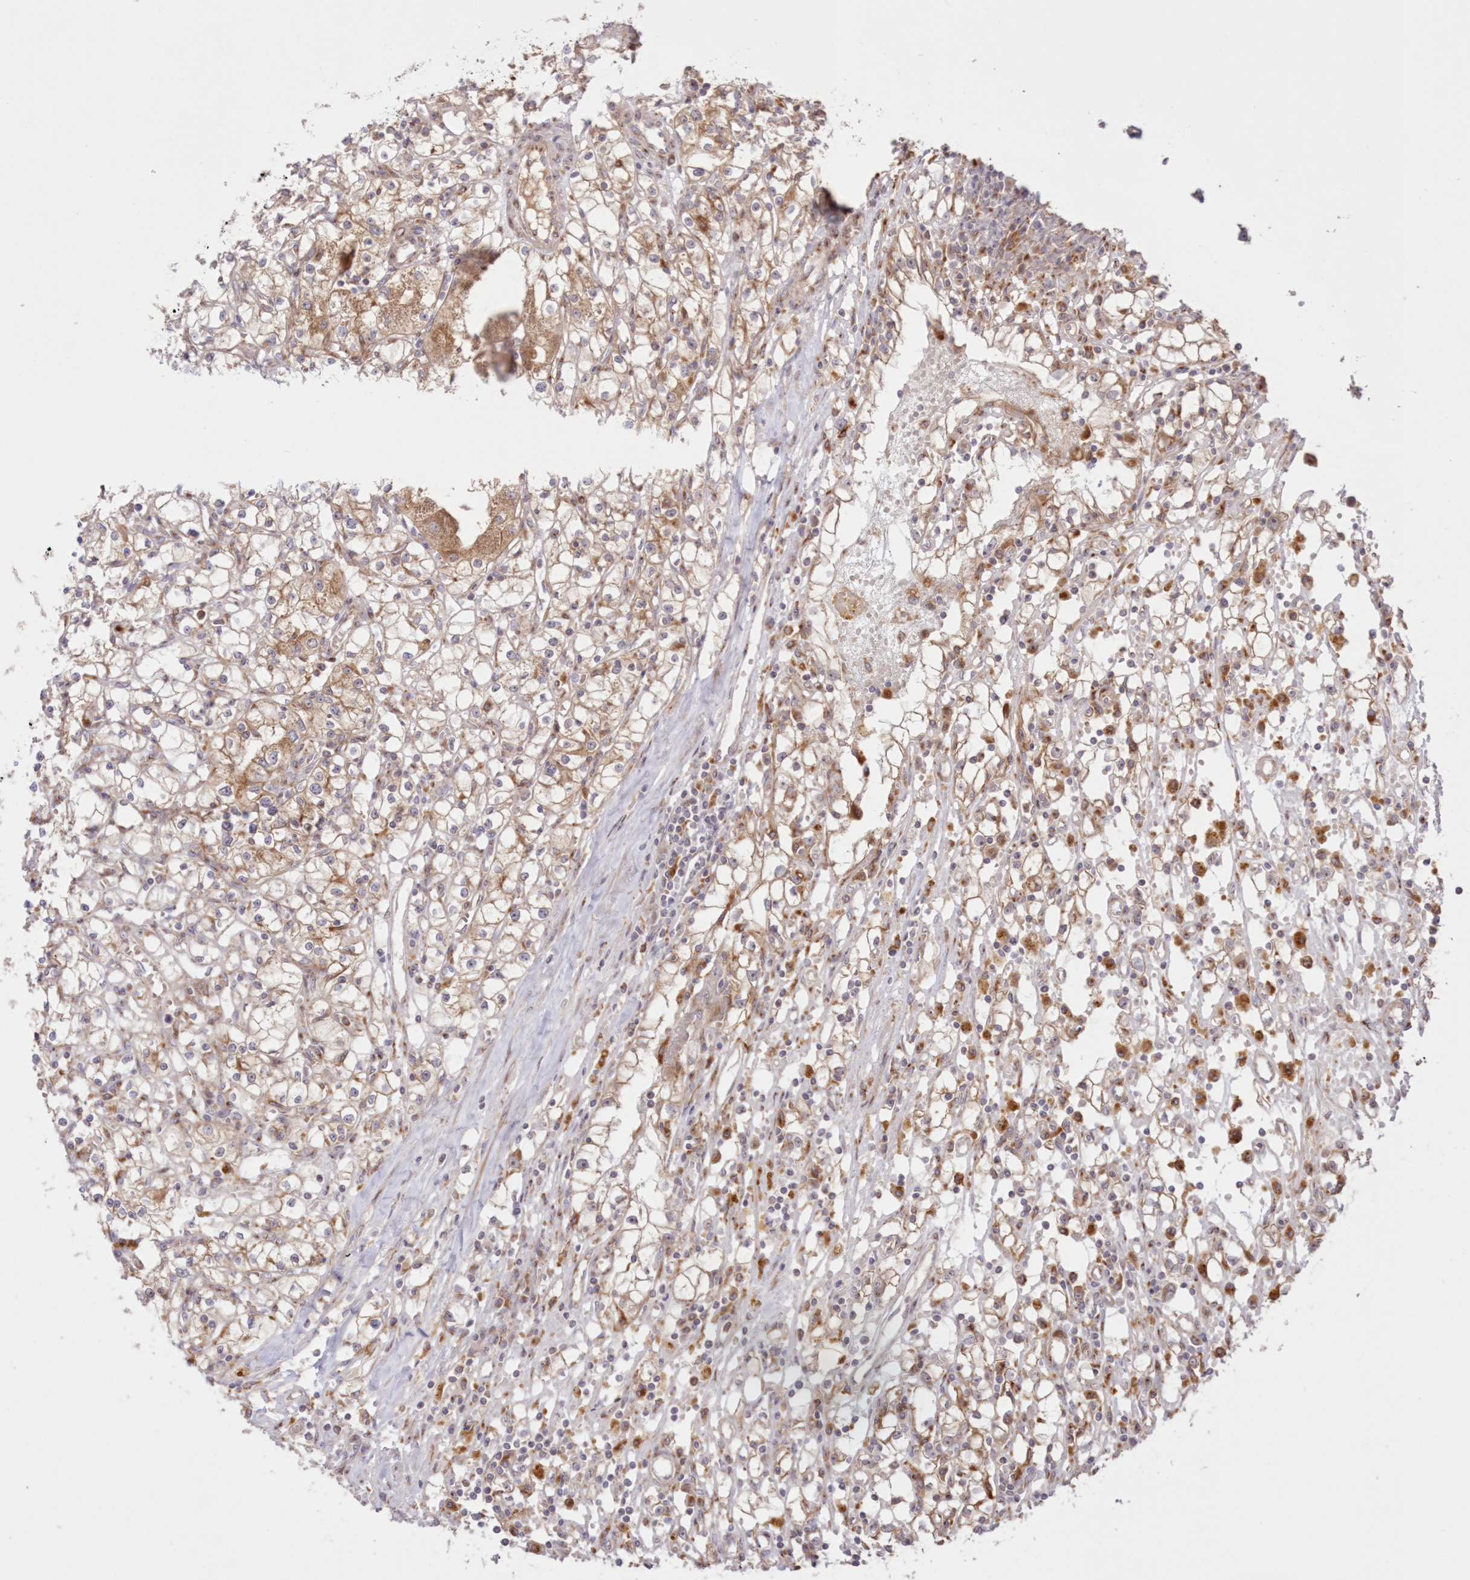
{"staining": {"intensity": "moderate", "quantity": ">75%", "location": "cytoplasmic/membranous"}, "tissue": "renal cancer", "cell_type": "Tumor cells", "image_type": "cancer", "snomed": [{"axis": "morphology", "description": "Adenocarcinoma, NOS"}, {"axis": "topography", "description": "Kidney"}], "caption": "A histopathology image showing moderate cytoplasmic/membranous positivity in about >75% of tumor cells in renal cancer (adenocarcinoma), as visualized by brown immunohistochemical staining.", "gene": "ABCC3", "patient": {"sex": "male", "age": 56}}